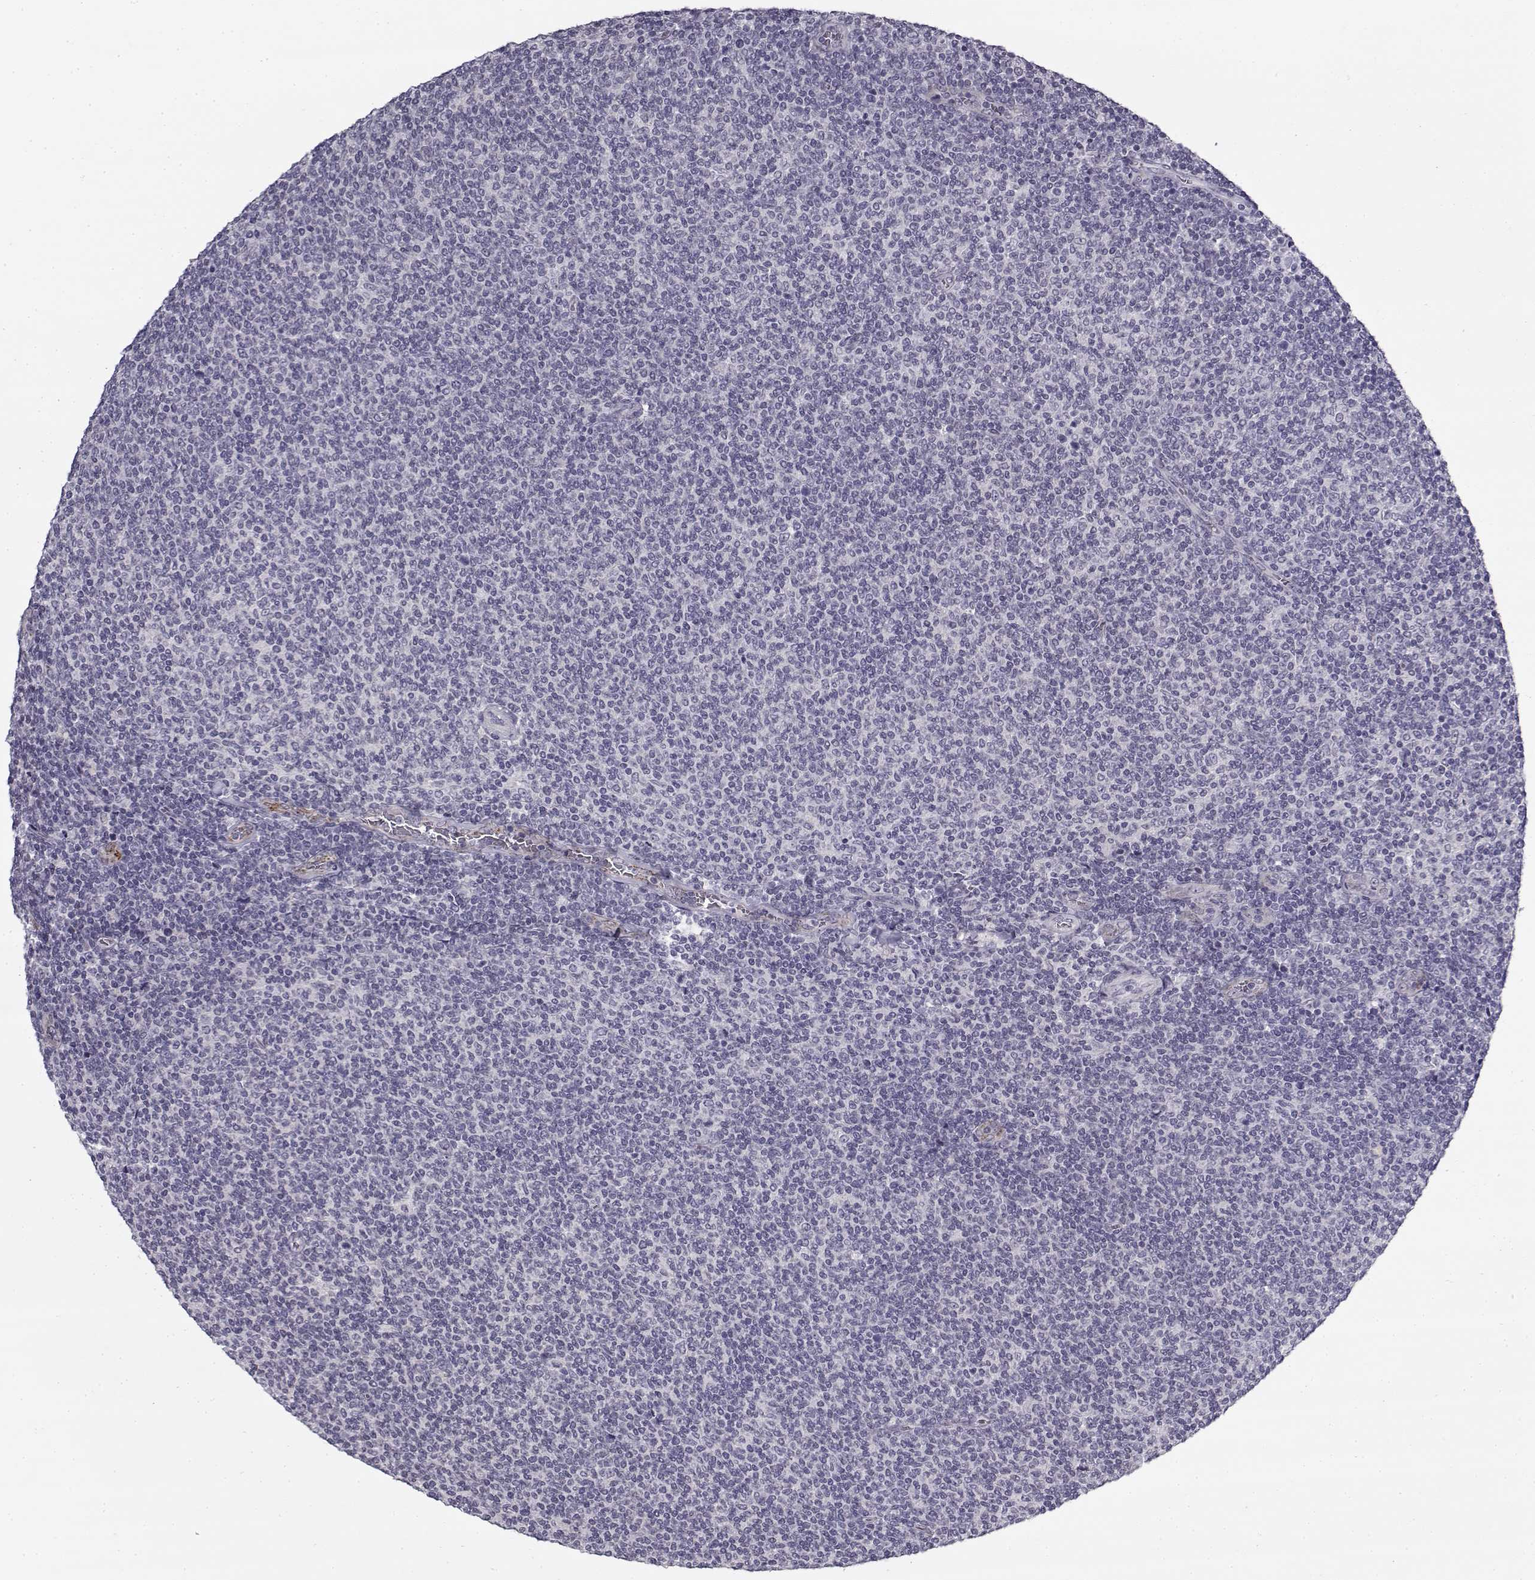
{"staining": {"intensity": "negative", "quantity": "none", "location": "none"}, "tissue": "lymphoma", "cell_type": "Tumor cells", "image_type": "cancer", "snomed": [{"axis": "morphology", "description": "Malignant lymphoma, non-Hodgkin's type, Low grade"}, {"axis": "topography", "description": "Lymph node"}], "caption": "The photomicrograph demonstrates no staining of tumor cells in malignant lymphoma, non-Hodgkin's type (low-grade).", "gene": "SNCA", "patient": {"sex": "male", "age": 52}}